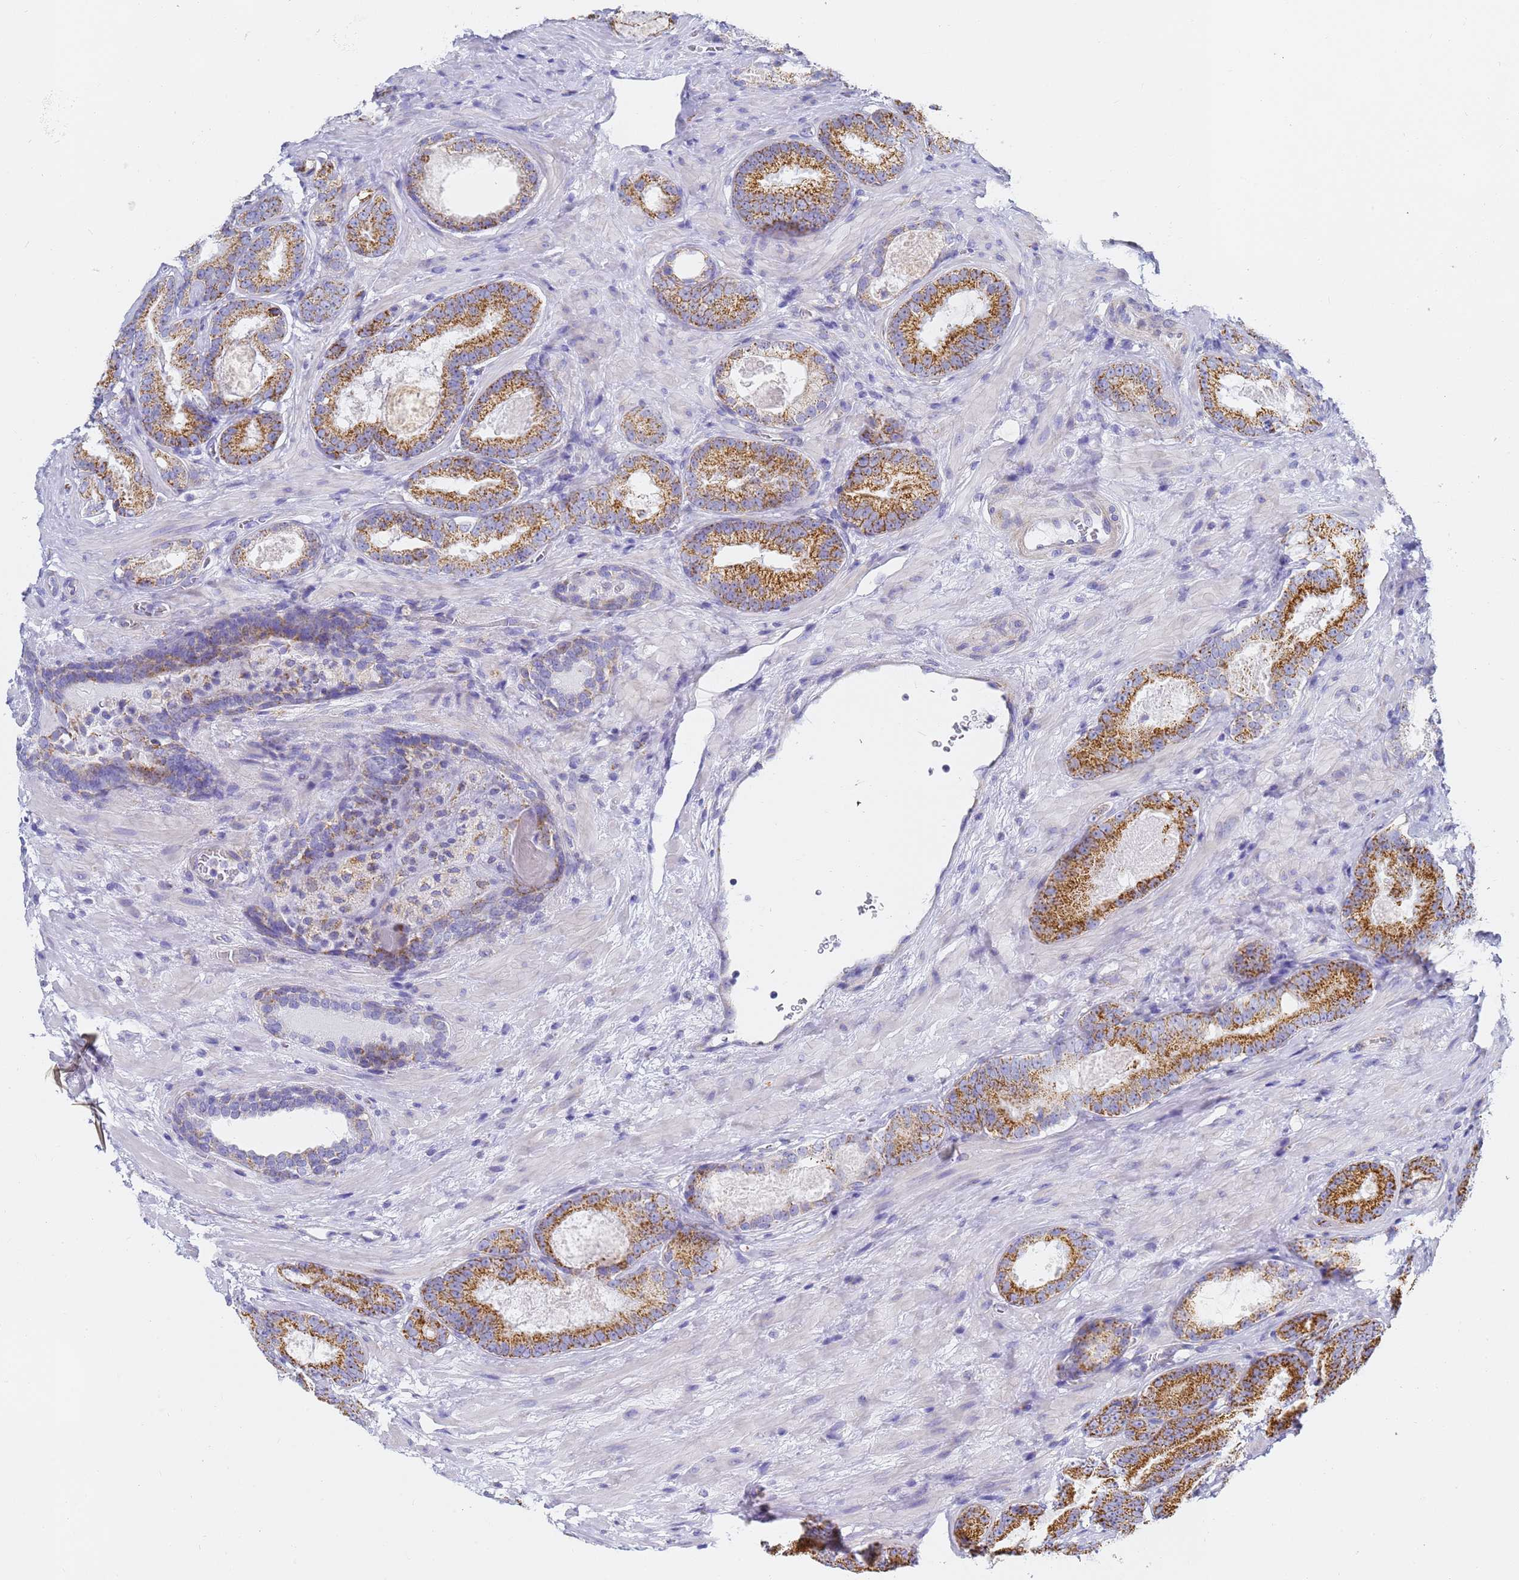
{"staining": {"intensity": "moderate", "quantity": ">75%", "location": "cytoplasmic/membranous"}, "tissue": "prostate cancer", "cell_type": "Tumor cells", "image_type": "cancer", "snomed": [{"axis": "morphology", "description": "Adenocarcinoma, High grade"}, {"axis": "topography", "description": "Prostate"}], "caption": "This image demonstrates immunohistochemistry (IHC) staining of adenocarcinoma (high-grade) (prostate), with medium moderate cytoplasmic/membranous staining in about >75% of tumor cells.", "gene": "CNIH4", "patient": {"sex": "male", "age": 66}}